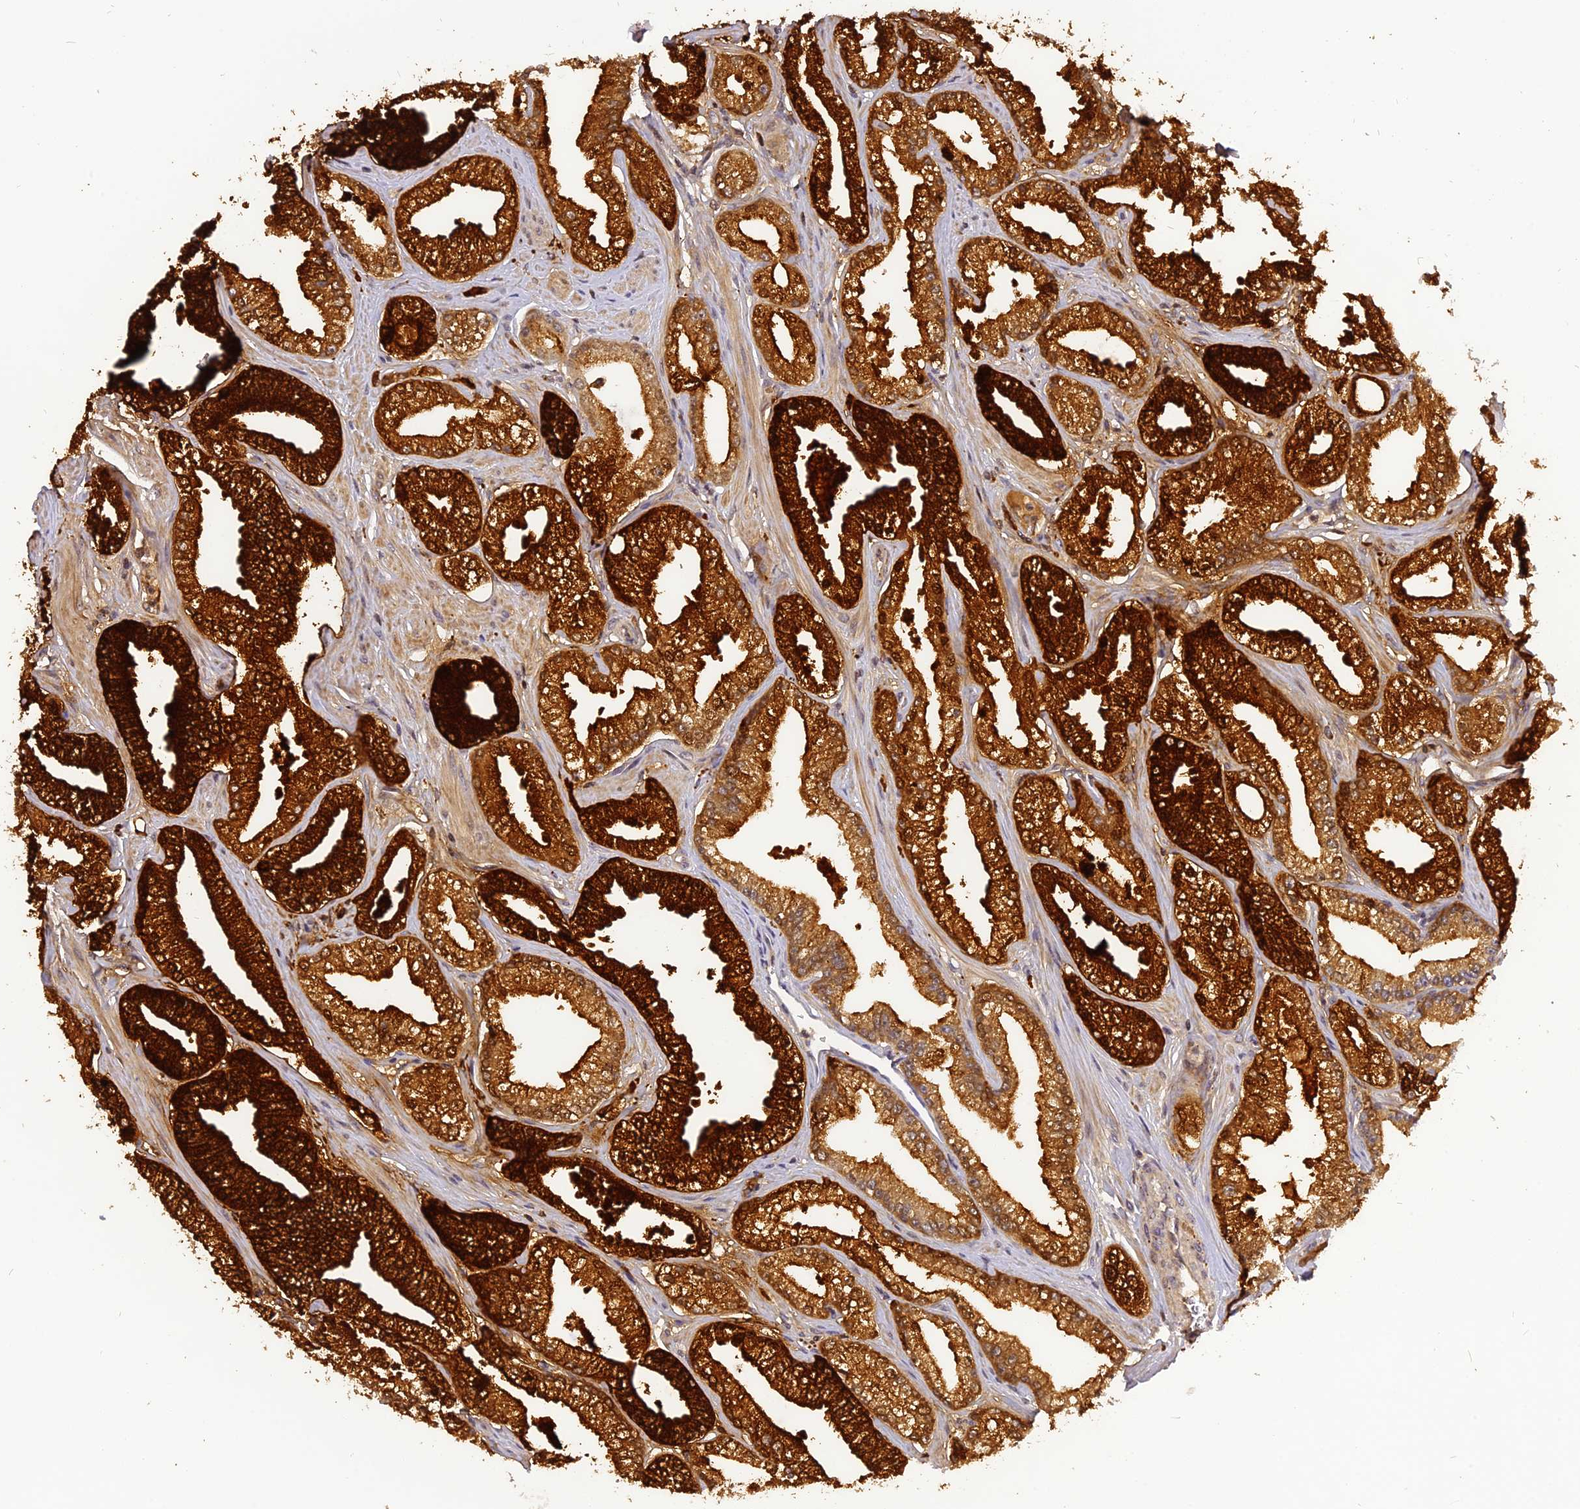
{"staining": {"intensity": "strong", "quantity": ">75%", "location": "cytoplasmic/membranous"}, "tissue": "prostate cancer", "cell_type": "Tumor cells", "image_type": "cancer", "snomed": [{"axis": "morphology", "description": "Adenocarcinoma, High grade"}, {"axis": "topography", "description": "Prostate"}], "caption": "Tumor cells exhibit high levels of strong cytoplasmic/membranous staining in about >75% of cells in human adenocarcinoma (high-grade) (prostate).", "gene": "FNIP2", "patient": {"sex": "male", "age": 67}}